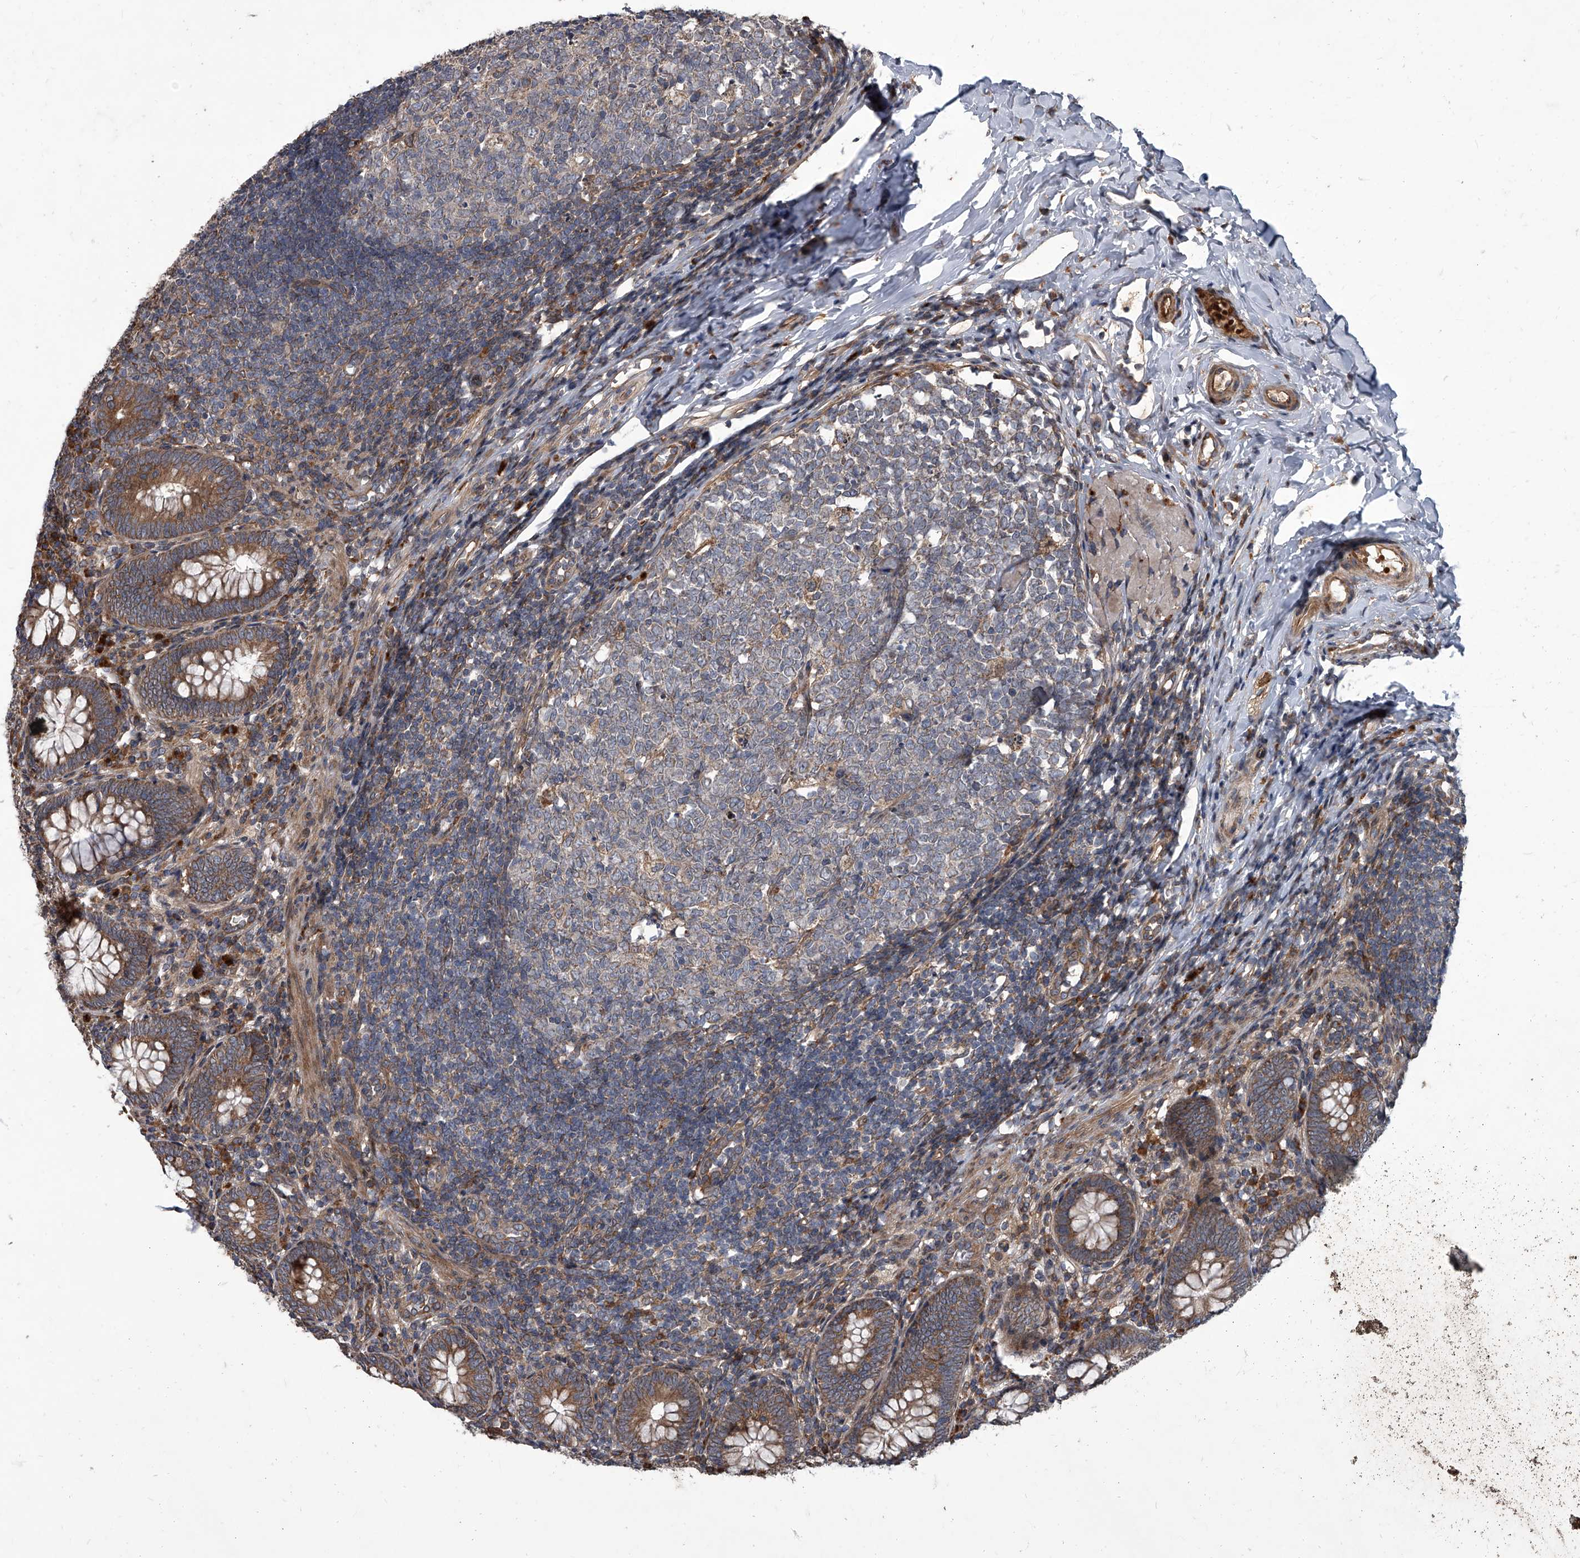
{"staining": {"intensity": "moderate", "quantity": ">75%", "location": "cytoplasmic/membranous"}, "tissue": "appendix", "cell_type": "Glandular cells", "image_type": "normal", "snomed": [{"axis": "morphology", "description": "Normal tissue, NOS"}, {"axis": "topography", "description": "Appendix"}], "caption": "Appendix was stained to show a protein in brown. There is medium levels of moderate cytoplasmic/membranous expression in about >75% of glandular cells. (Brightfield microscopy of DAB IHC at high magnification).", "gene": "EVA1C", "patient": {"sex": "male", "age": 14}}